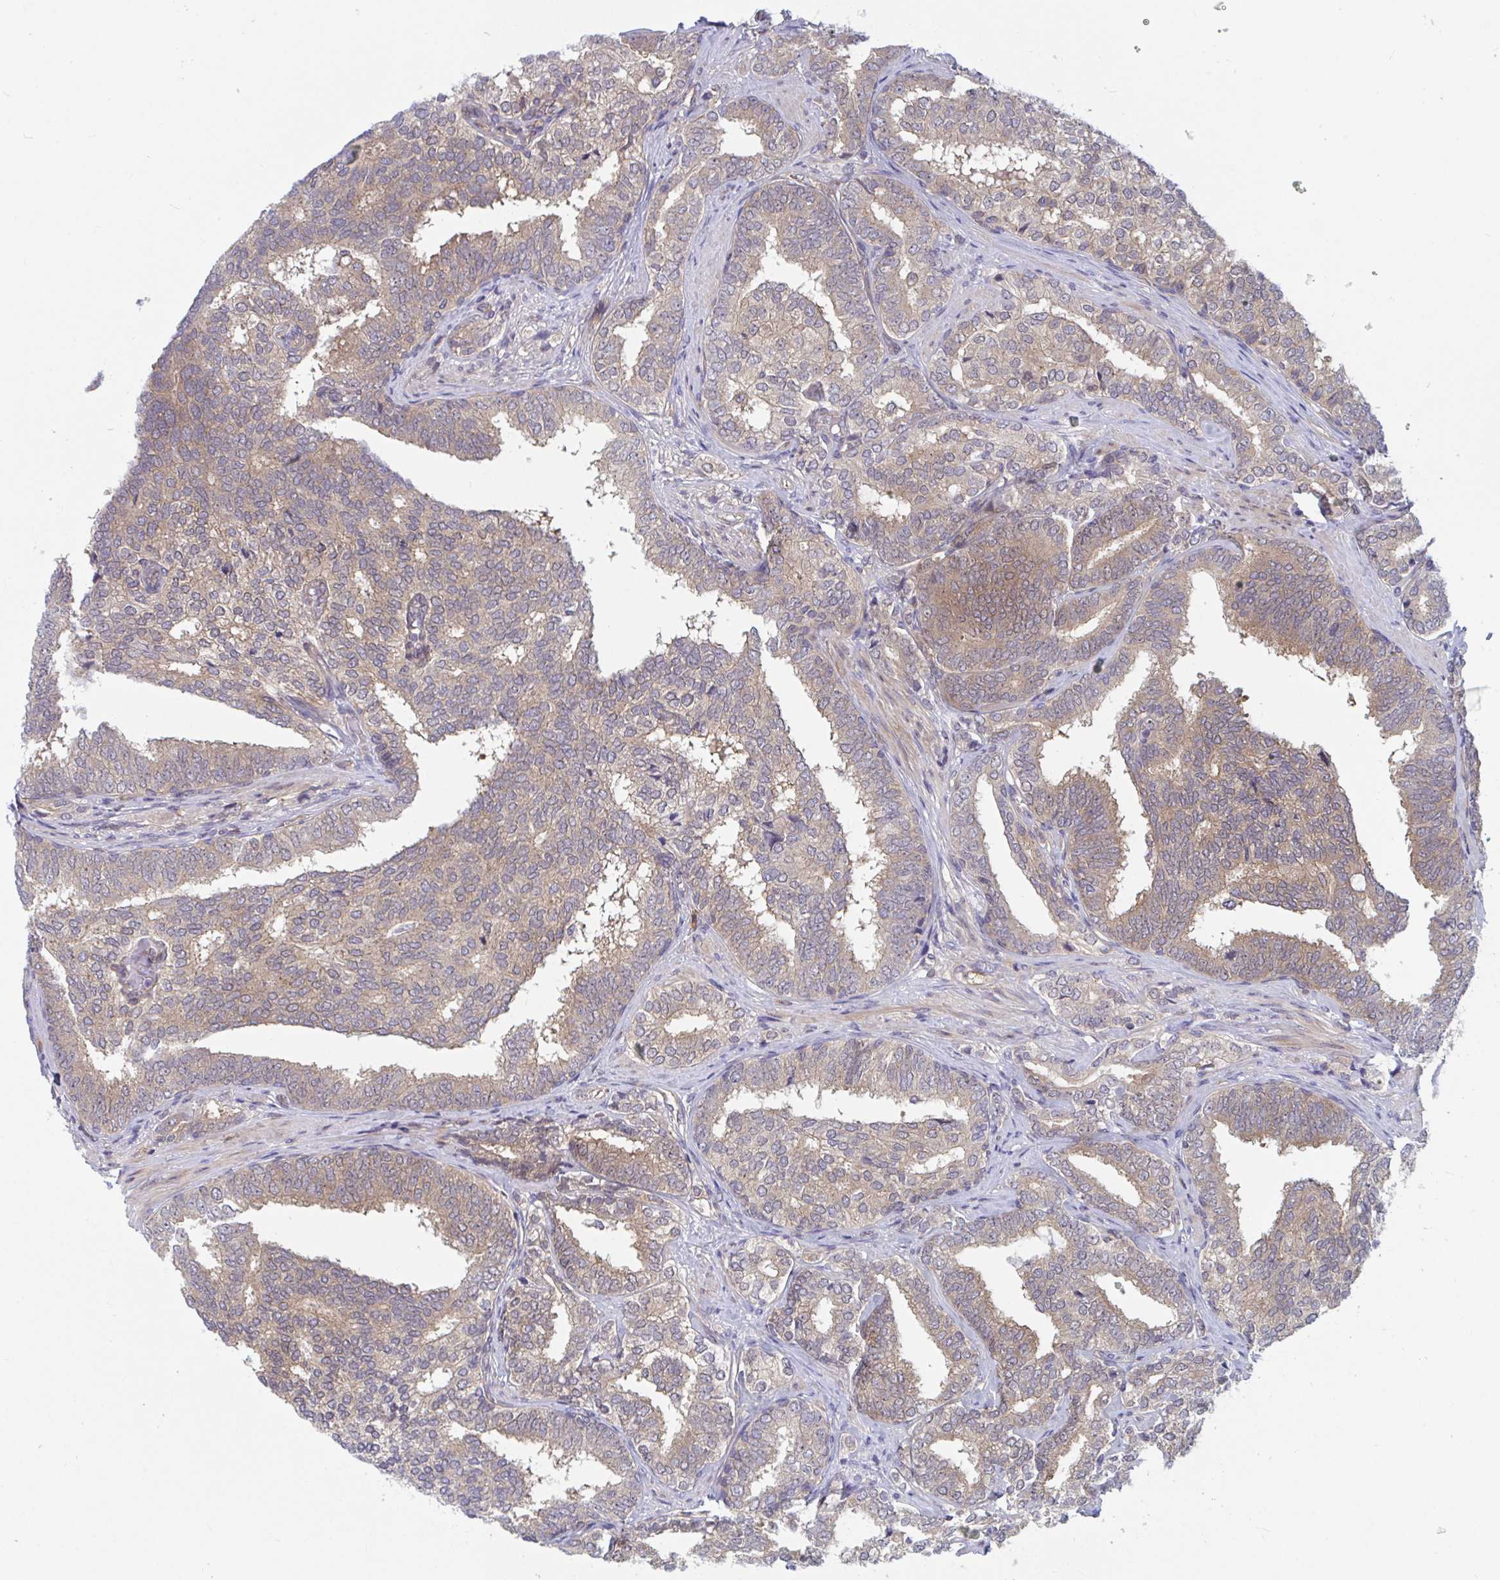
{"staining": {"intensity": "weak", "quantity": "25%-75%", "location": "cytoplasmic/membranous"}, "tissue": "prostate cancer", "cell_type": "Tumor cells", "image_type": "cancer", "snomed": [{"axis": "morphology", "description": "Adenocarcinoma, High grade"}, {"axis": "topography", "description": "Prostate"}], "caption": "High-magnification brightfield microscopy of high-grade adenocarcinoma (prostate) stained with DAB (3,3'-diaminobenzidine) (brown) and counterstained with hematoxylin (blue). tumor cells exhibit weak cytoplasmic/membranous staining is seen in about25%-75% of cells. (DAB (3,3'-diaminobenzidine) IHC, brown staining for protein, blue staining for nuclei).", "gene": "LMNTD2", "patient": {"sex": "male", "age": 72}}